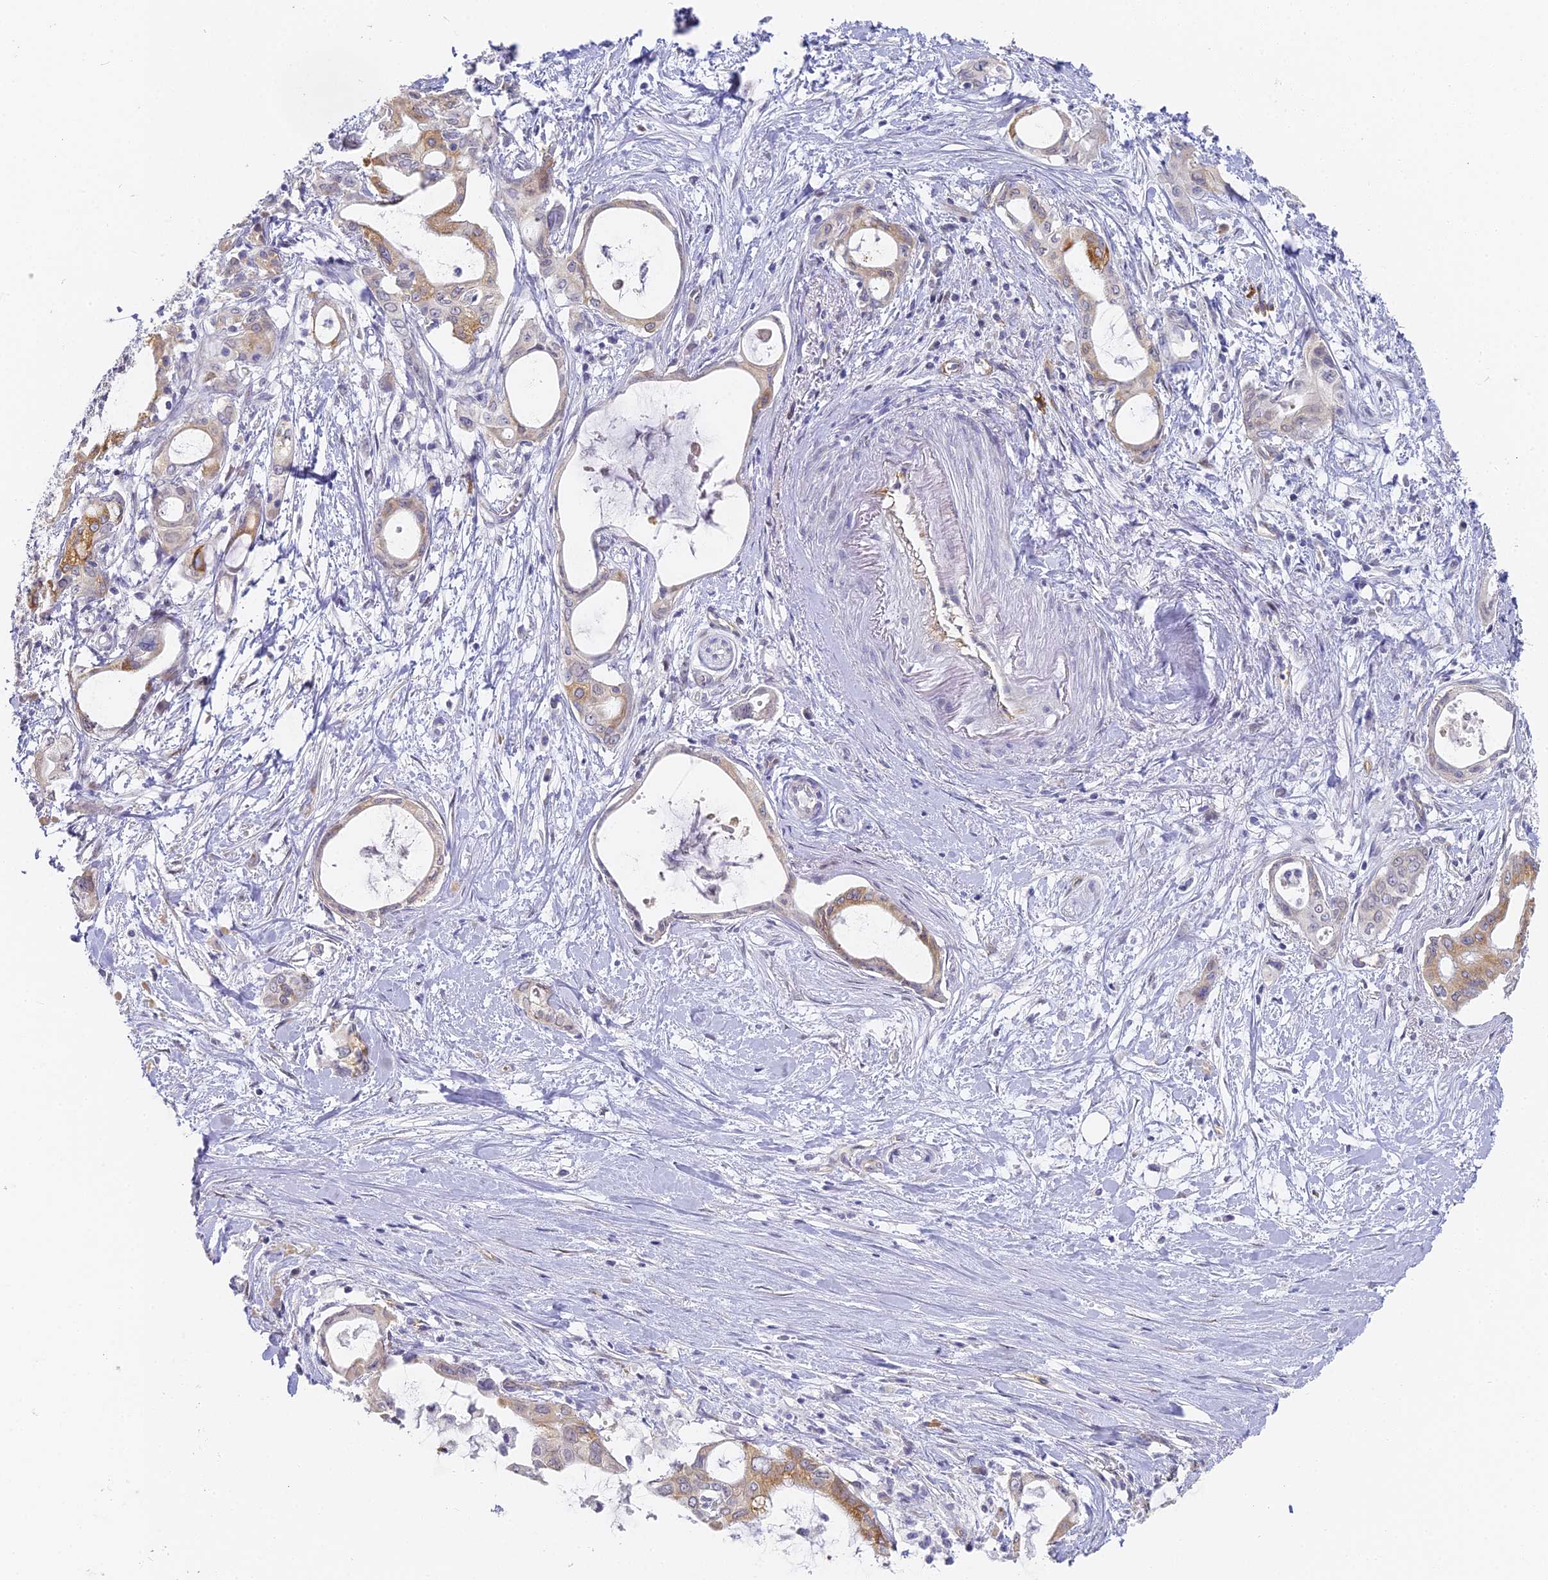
{"staining": {"intensity": "weak", "quantity": "25%-75%", "location": "cytoplasmic/membranous"}, "tissue": "pancreatic cancer", "cell_type": "Tumor cells", "image_type": "cancer", "snomed": [{"axis": "morphology", "description": "Adenocarcinoma, NOS"}, {"axis": "topography", "description": "Pancreas"}], "caption": "Human pancreatic adenocarcinoma stained with a protein marker displays weak staining in tumor cells.", "gene": "GJA1", "patient": {"sex": "male", "age": 72}}